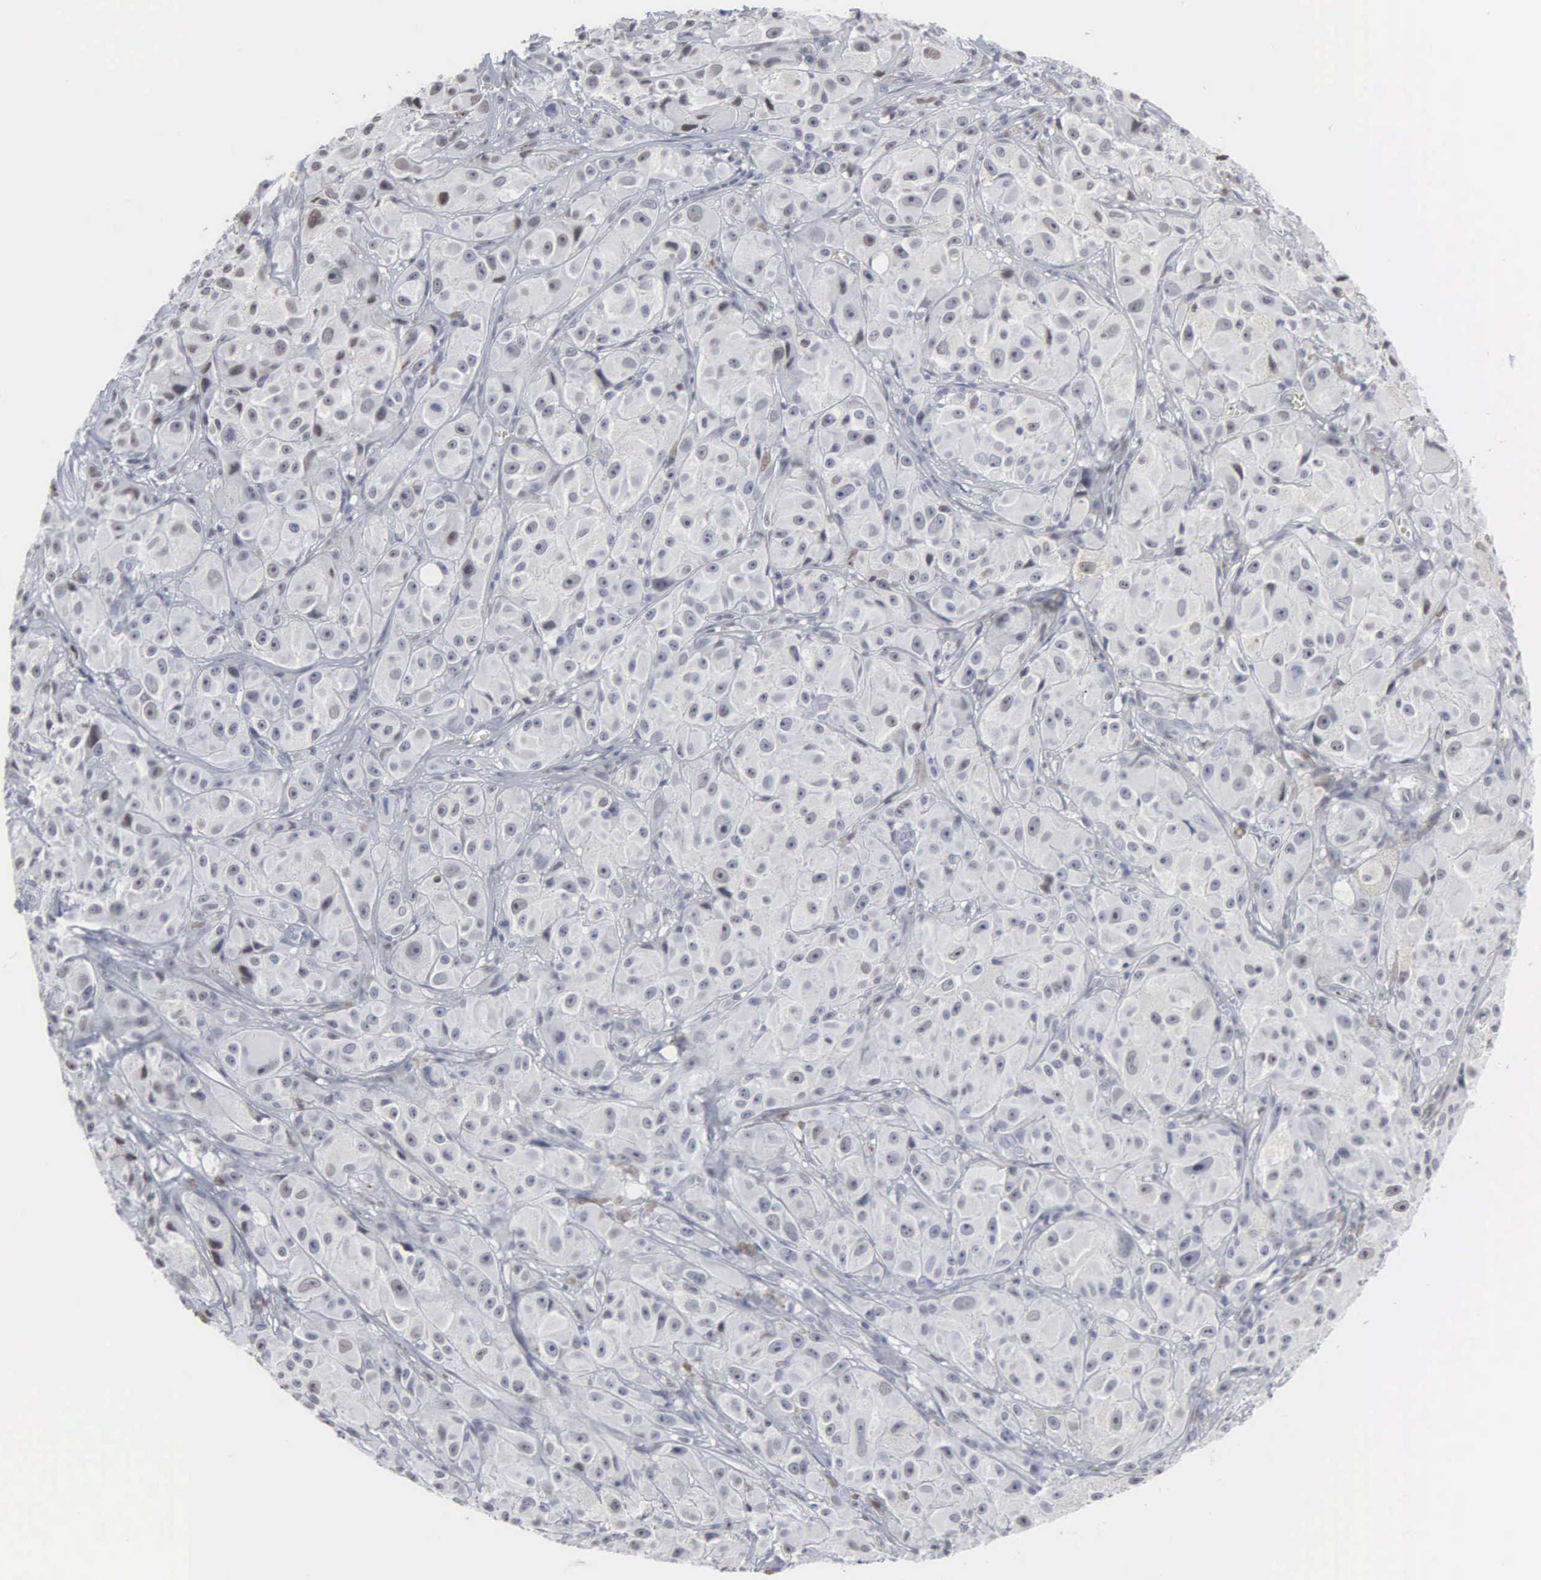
{"staining": {"intensity": "negative", "quantity": "none", "location": "none"}, "tissue": "melanoma", "cell_type": "Tumor cells", "image_type": "cancer", "snomed": [{"axis": "morphology", "description": "Malignant melanoma, NOS"}, {"axis": "topography", "description": "Skin"}], "caption": "High magnification brightfield microscopy of melanoma stained with DAB (brown) and counterstained with hematoxylin (blue): tumor cells show no significant staining.", "gene": "SPIN3", "patient": {"sex": "male", "age": 56}}